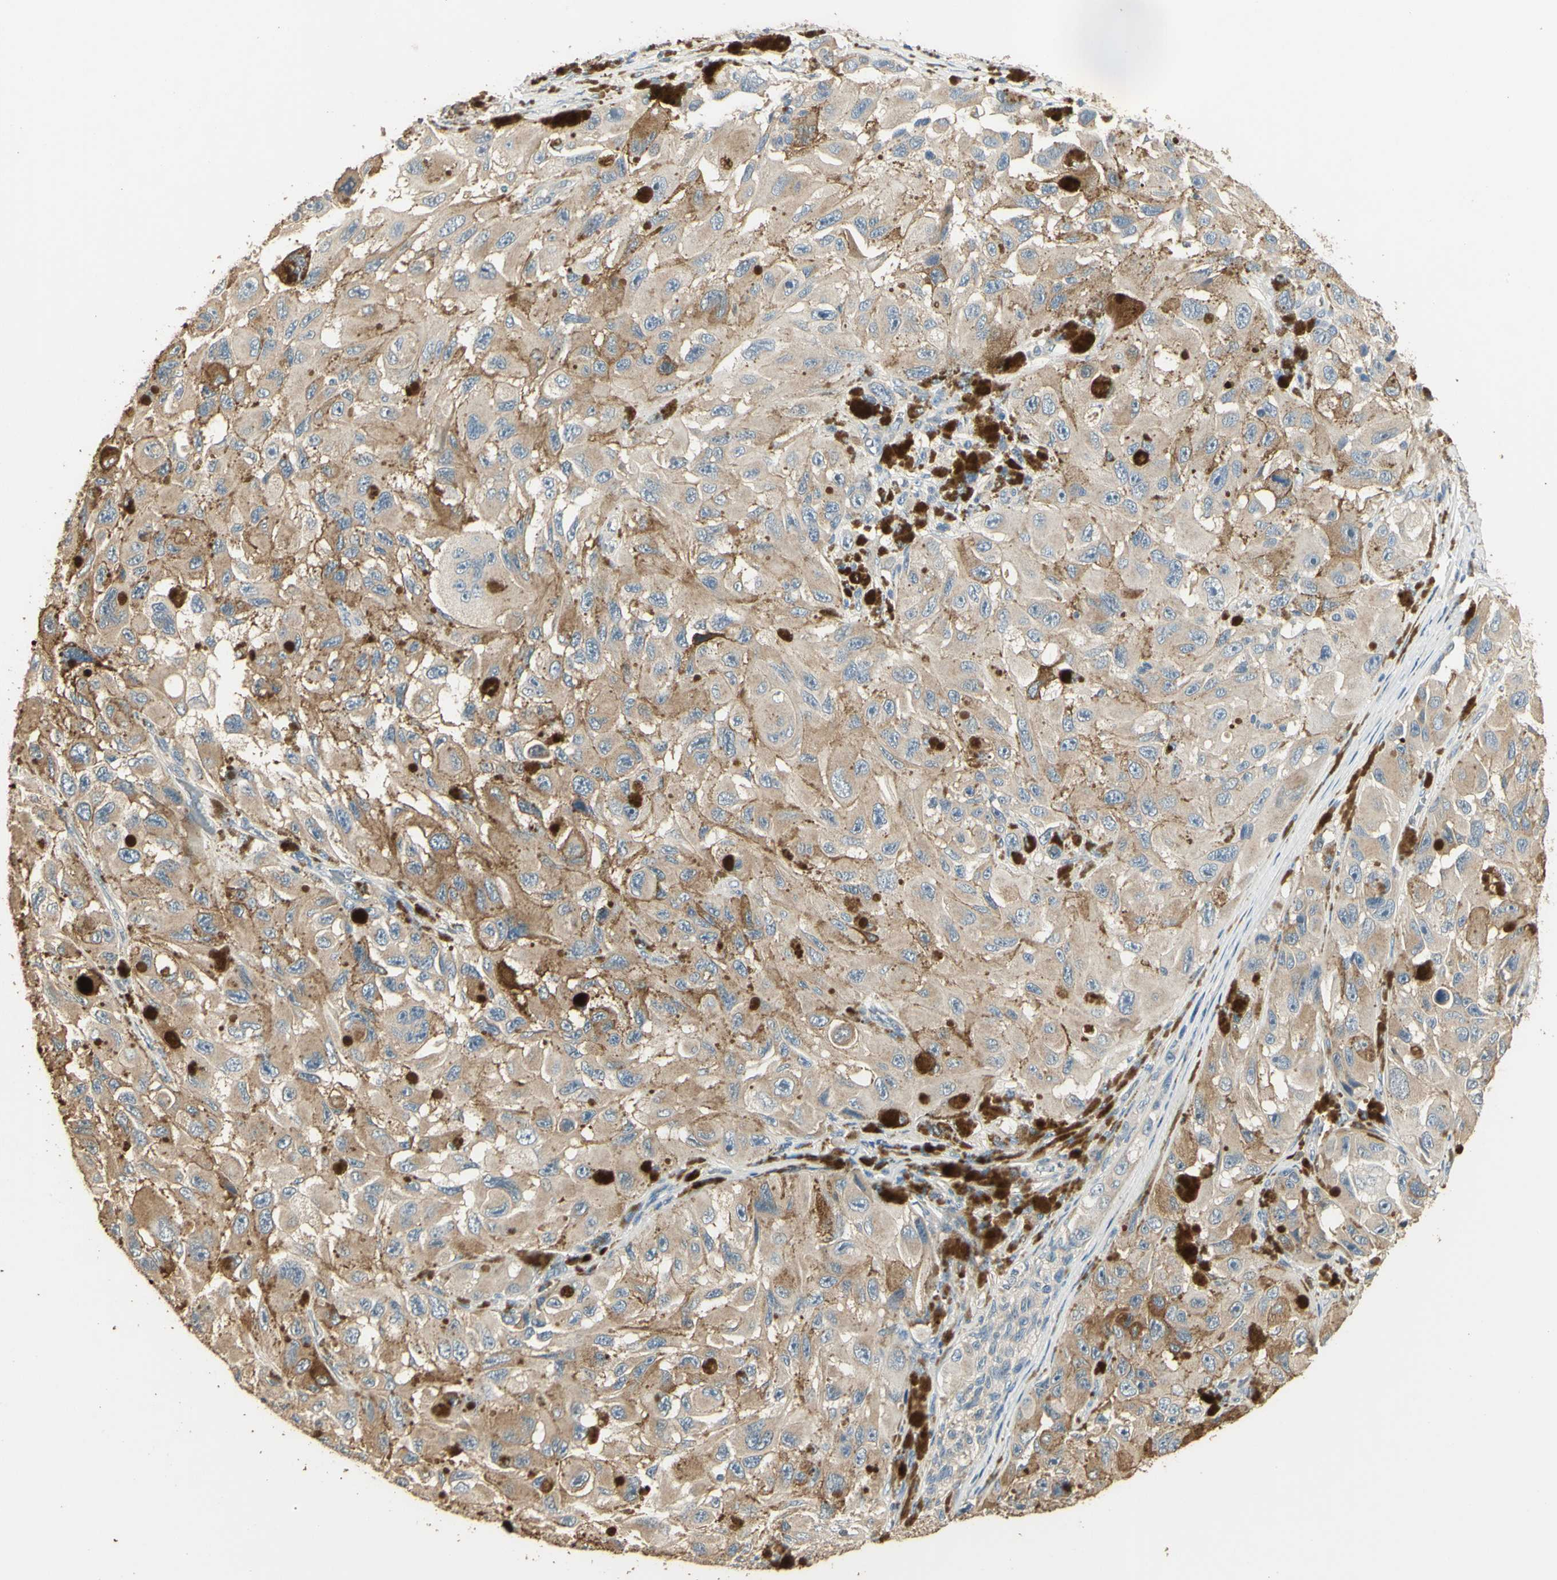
{"staining": {"intensity": "weak", "quantity": "25%-75%", "location": "cytoplasmic/membranous"}, "tissue": "melanoma", "cell_type": "Tumor cells", "image_type": "cancer", "snomed": [{"axis": "morphology", "description": "Malignant melanoma, NOS"}, {"axis": "topography", "description": "Skin"}], "caption": "Melanoma tissue exhibits weak cytoplasmic/membranous positivity in about 25%-75% of tumor cells", "gene": "ARHGEF17", "patient": {"sex": "female", "age": 73}}